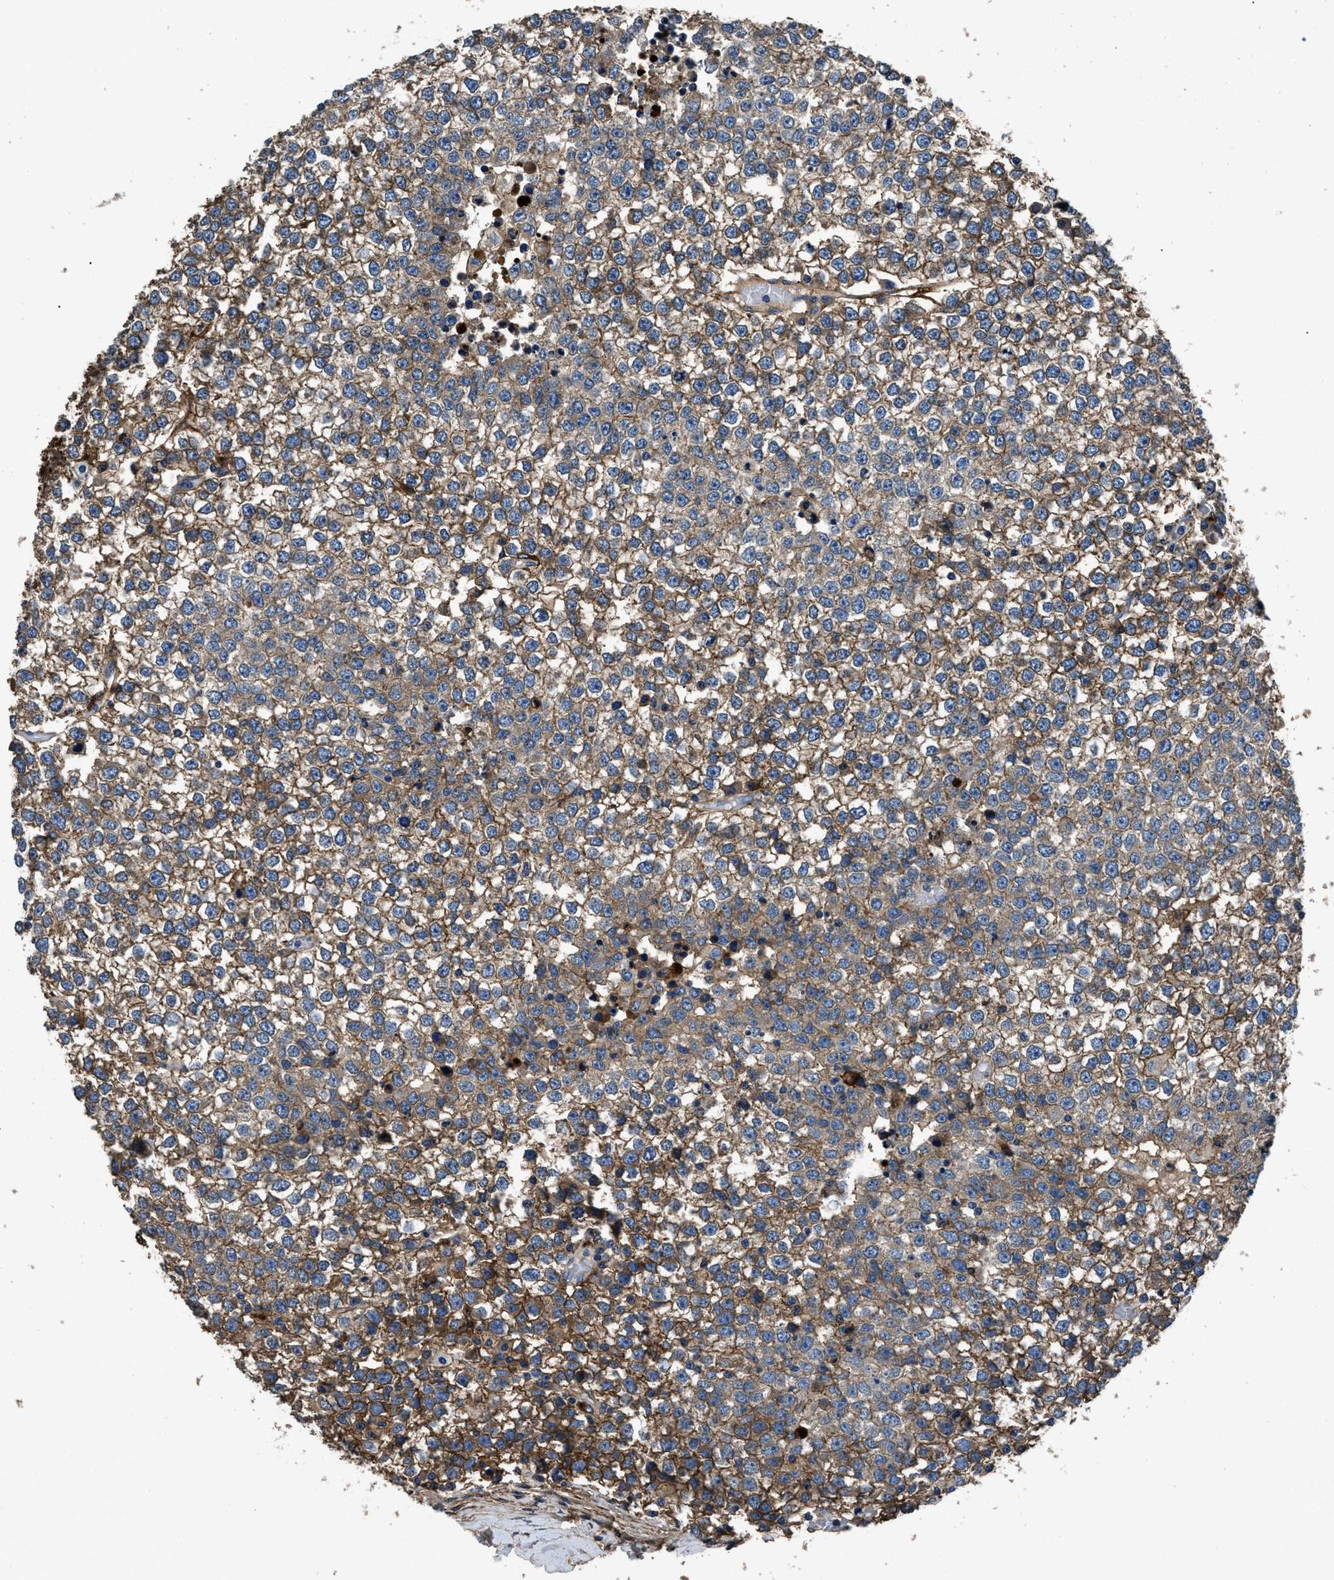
{"staining": {"intensity": "moderate", "quantity": ">75%", "location": "cytoplasmic/membranous"}, "tissue": "testis cancer", "cell_type": "Tumor cells", "image_type": "cancer", "snomed": [{"axis": "morphology", "description": "Seminoma, NOS"}, {"axis": "topography", "description": "Testis"}], "caption": "Seminoma (testis) stained for a protein (brown) demonstrates moderate cytoplasmic/membranous positive staining in about >75% of tumor cells.", "gene": "CD276", "patient": {"sex": "male", "age": 65}}